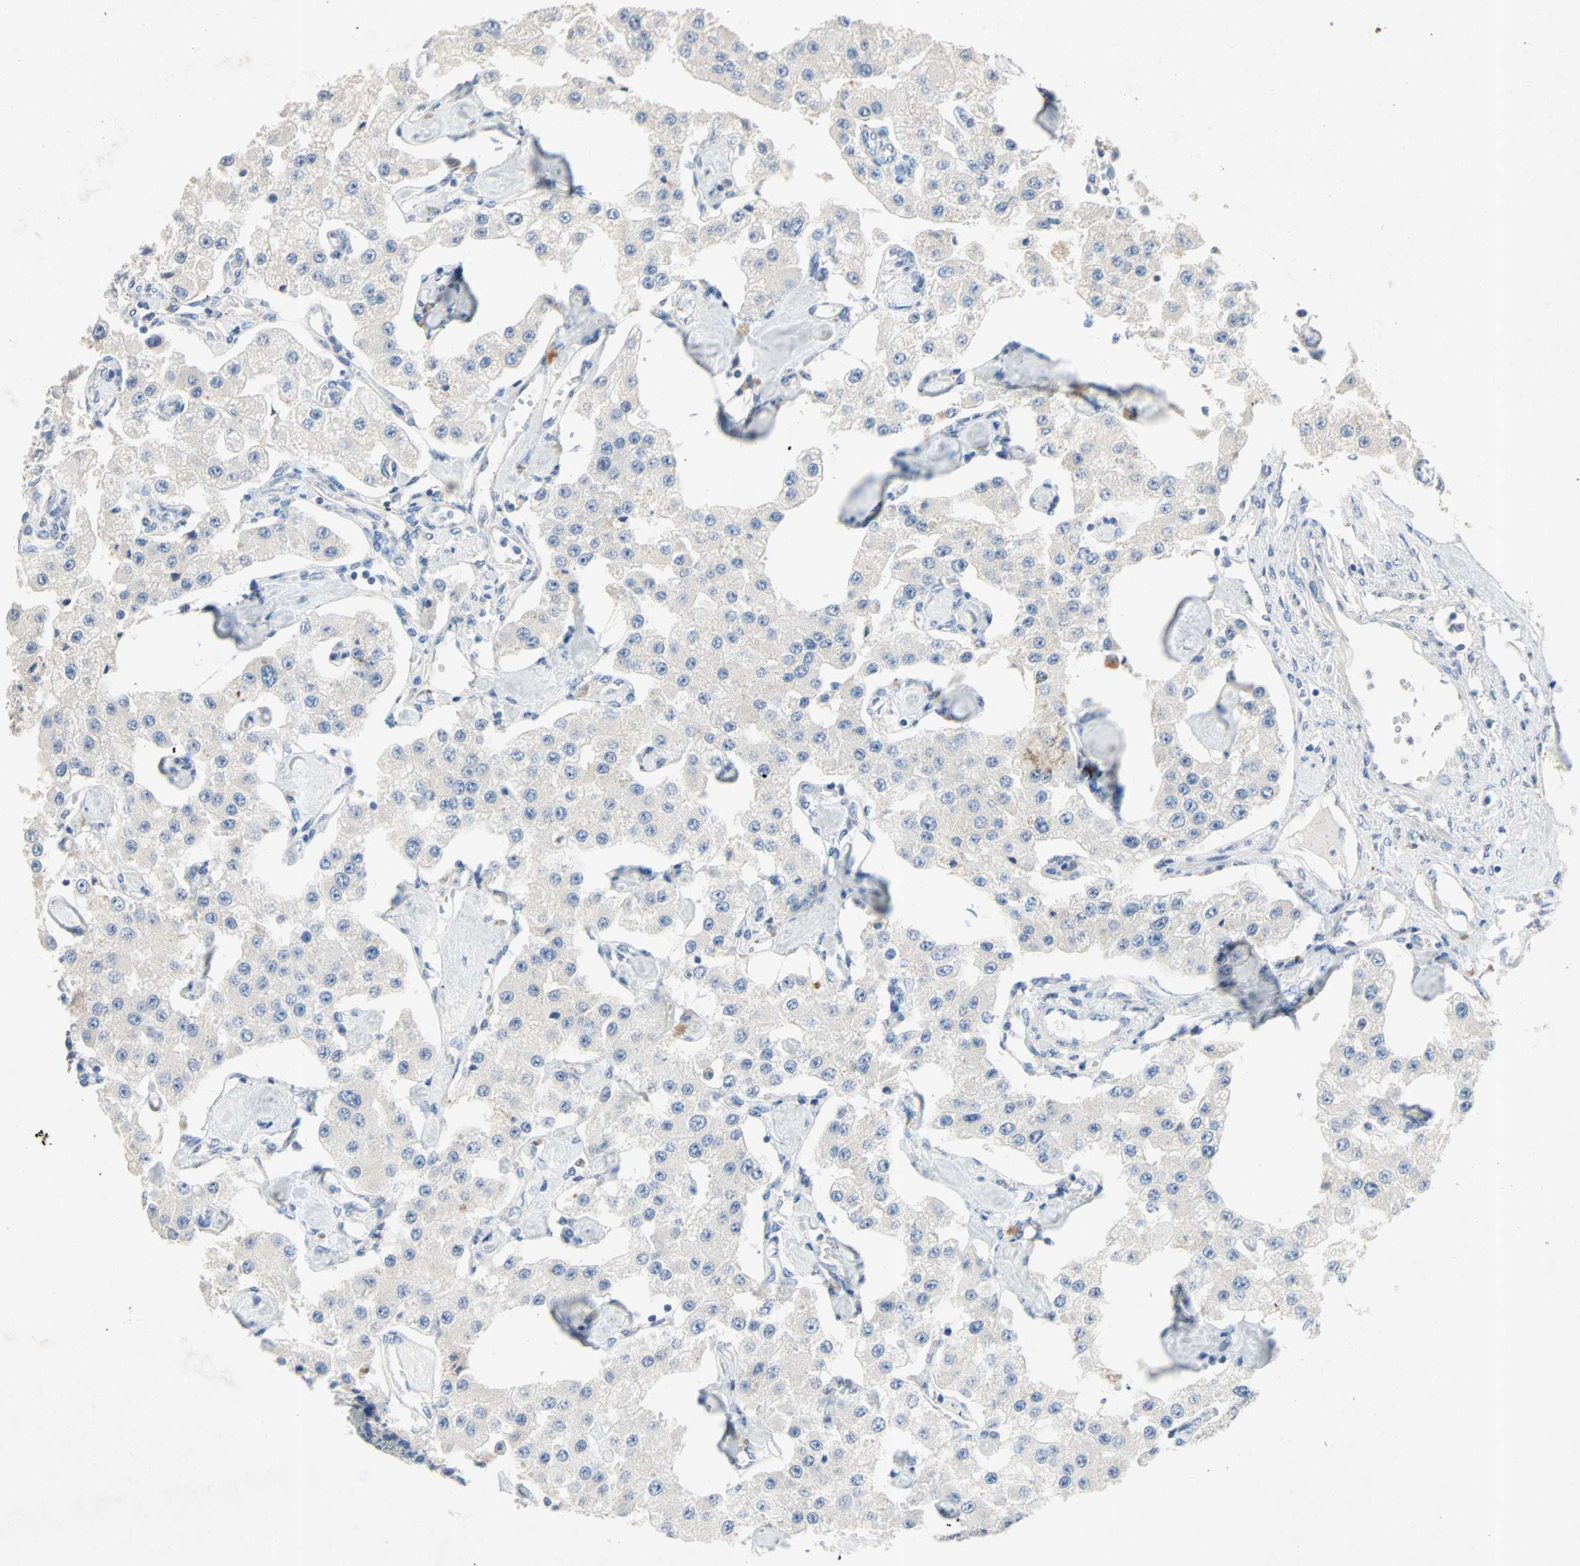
{"staining": {"intensity": "negative", "quantity": "none", "location": "none"}, "tissue": "carcinoid", "cell_type": "Tumor cells", "image_type": "cancer", "snomed": [{"axis": "morphology", "description": "Carcinoid, malignant, NOS"}, {"axis": "topography", "description": "Pancreas"}], "caption": "There is no significant expression in tumor cells of malignant carcinoid.", "gene": "PCDHB2", "patient": {"sex": "male", "age": 41}}